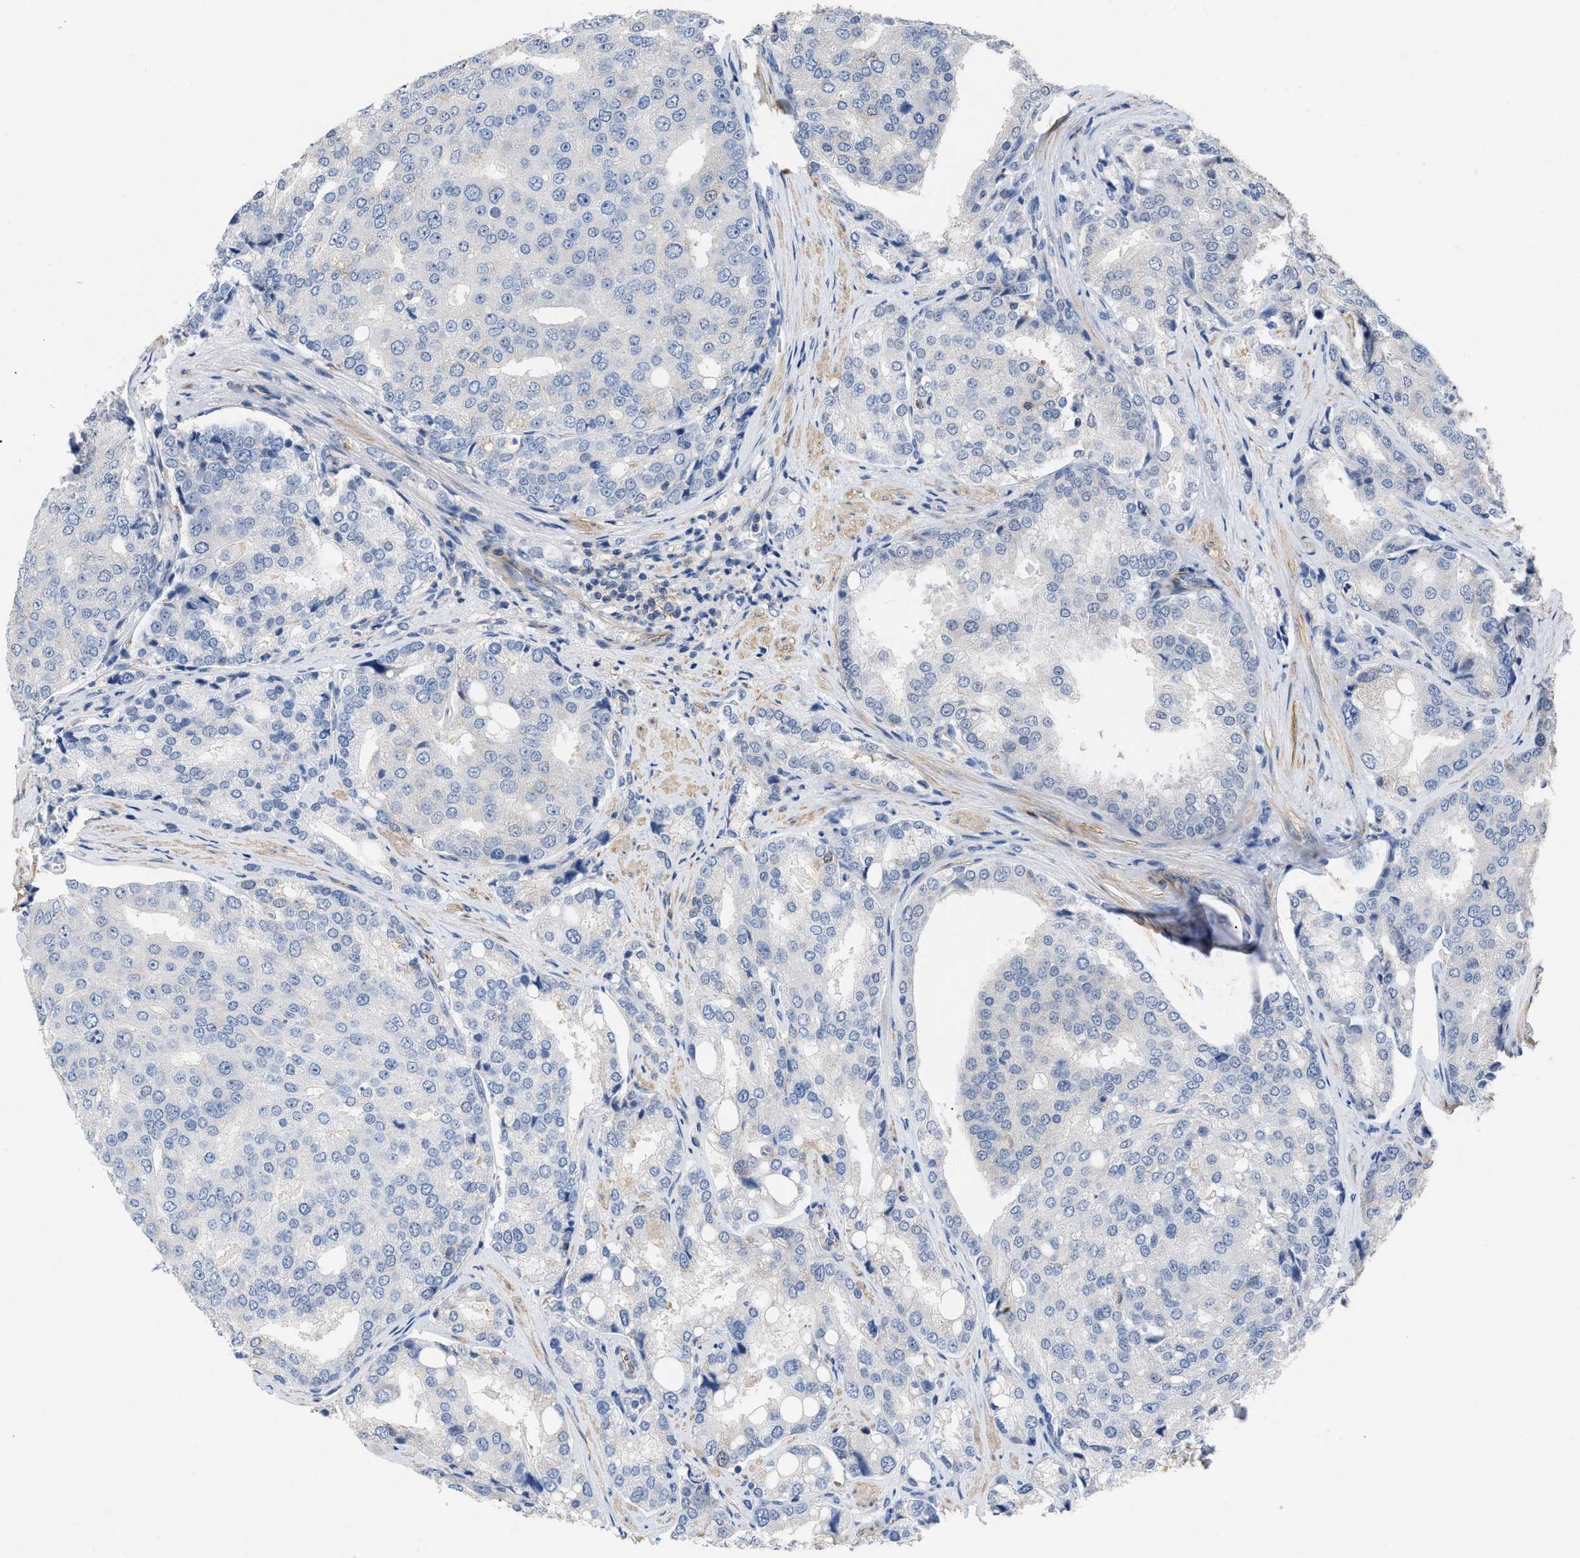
{"staining": {"intensity": "negative", "quantity": "none", "location": "none"}, "tissue": "prostate cancer", "cell_type": "Tumor cells", "image_type": "cancer", "snomed": [{"axis": "morphology", "description": "Adenocarcinoma, High grade"}, {"axis": "topography", "description": "Prostate"}], "caption": "A histopathology image of prostate cancer stained for a protein reveals no brown staining in tumor cells.", "gene": "TMEM131", "patient": {"sex": "male", "age": 50}}